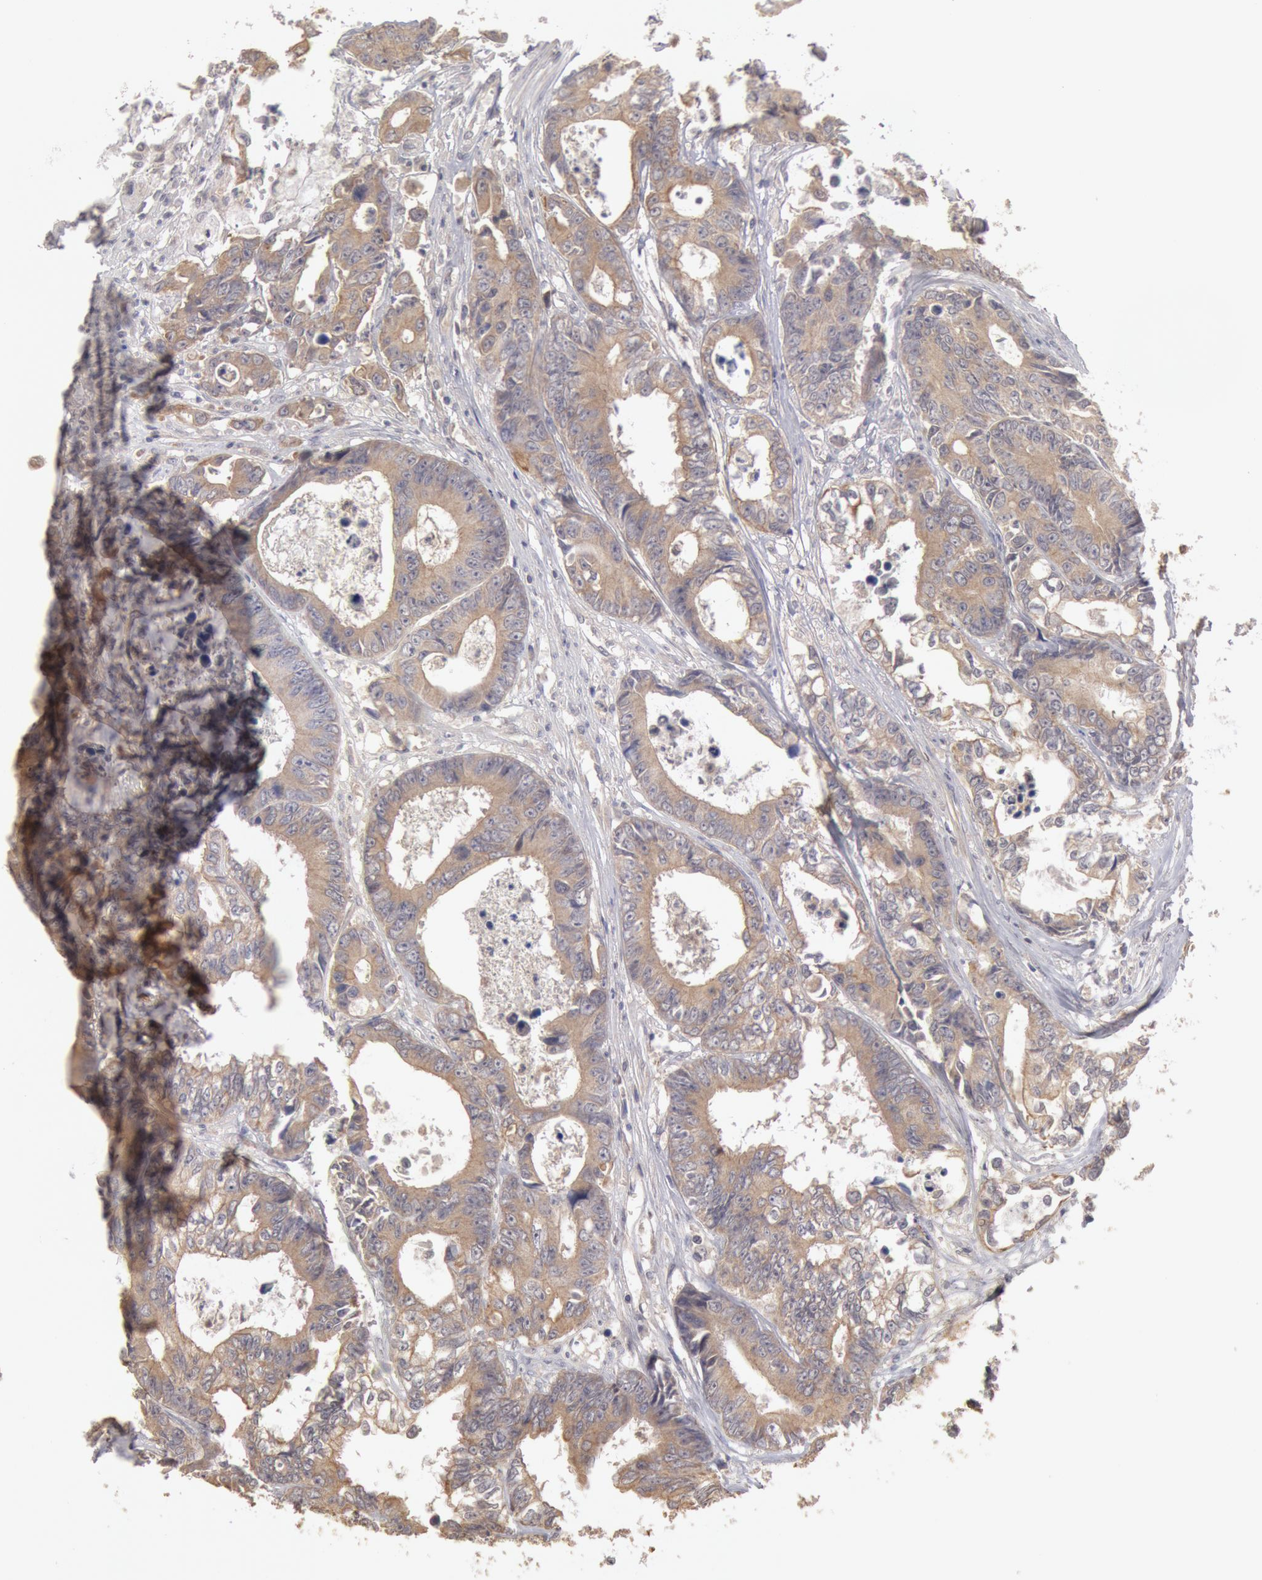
{"staining": {"intensity": "weak", "quantity": ">75%", "location": "cytoplasmic/membranous"}, "tissue": "colorectal cancer", "cell_type": "Tumor cells", "image_type": "cancer", "snomed": [{"axis": "morphology", "description": "Adenocarcinoma, NOS"}, {"axis": "topography", "description": "Rectum"}], "caption": "High-magnification brightfield microscopy of colorectal adenocarcinoma stained with DAB (brown) and counterstained with hematoxylin (blue). tumor cells exhibit weak cytoplasmic/membranous expression is identified in approximately>75% of cells.", "gene": "ZFP36L1", "patient": {"sex": "female", "age": 98}}